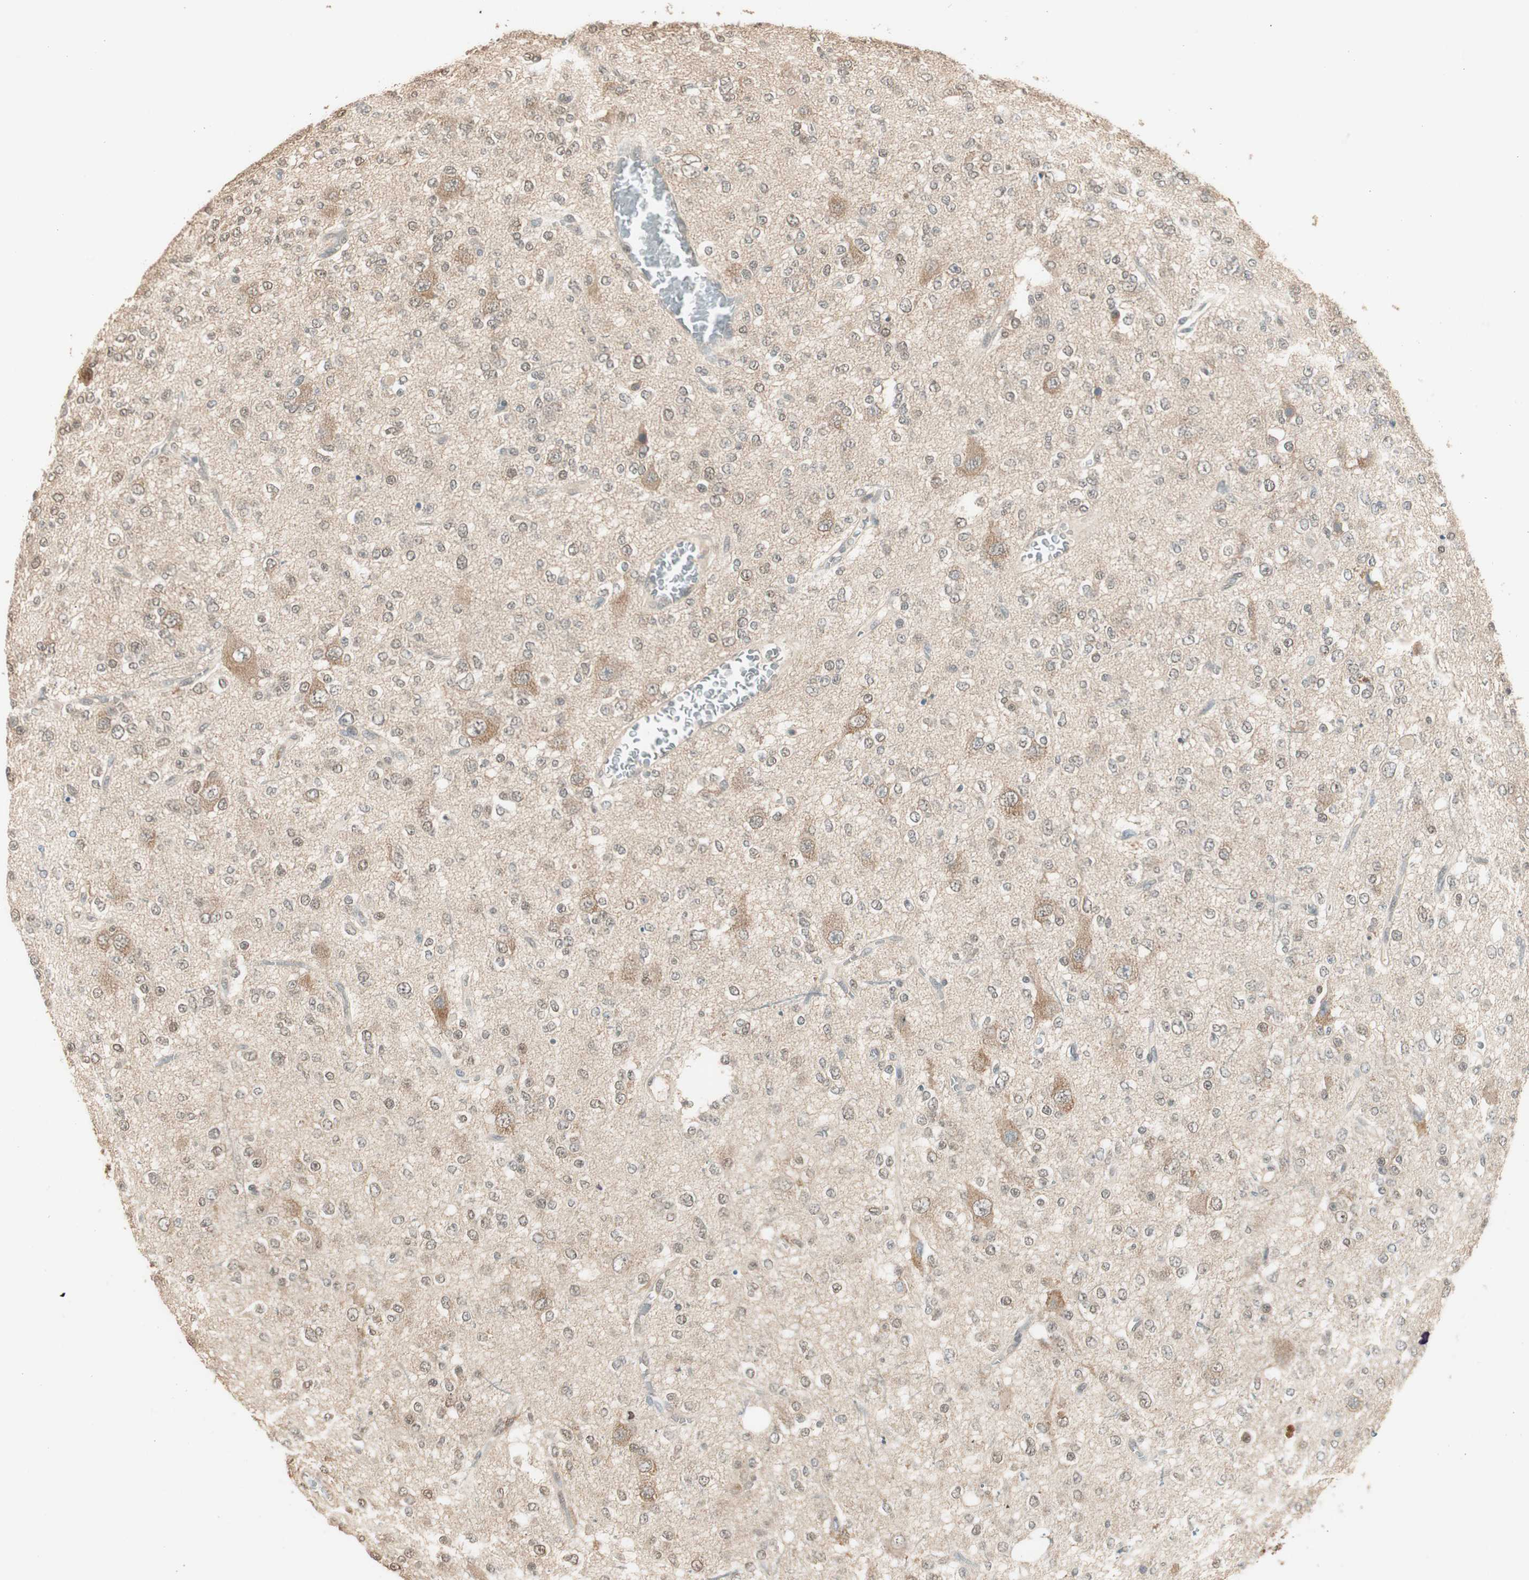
{"staining": {"intensity": "weak", "quantity": "<25%", "location": "cytoplasmic/membranous"}, "tissue": "glioma", "cell_type": "Tumor cells", "image_type": "cancer", "snomed": [{"axis": "morphology", "description": "Glioma, malignant, Low grade"}, {"axis": "topography", "description": "Brain"}], "caption": "DAB immunohistochemical staining of human glioma demonstrates no significant positivity in tumor cells.", "gene": "USP5", "patient": {"sex": "male", "age": 38}}